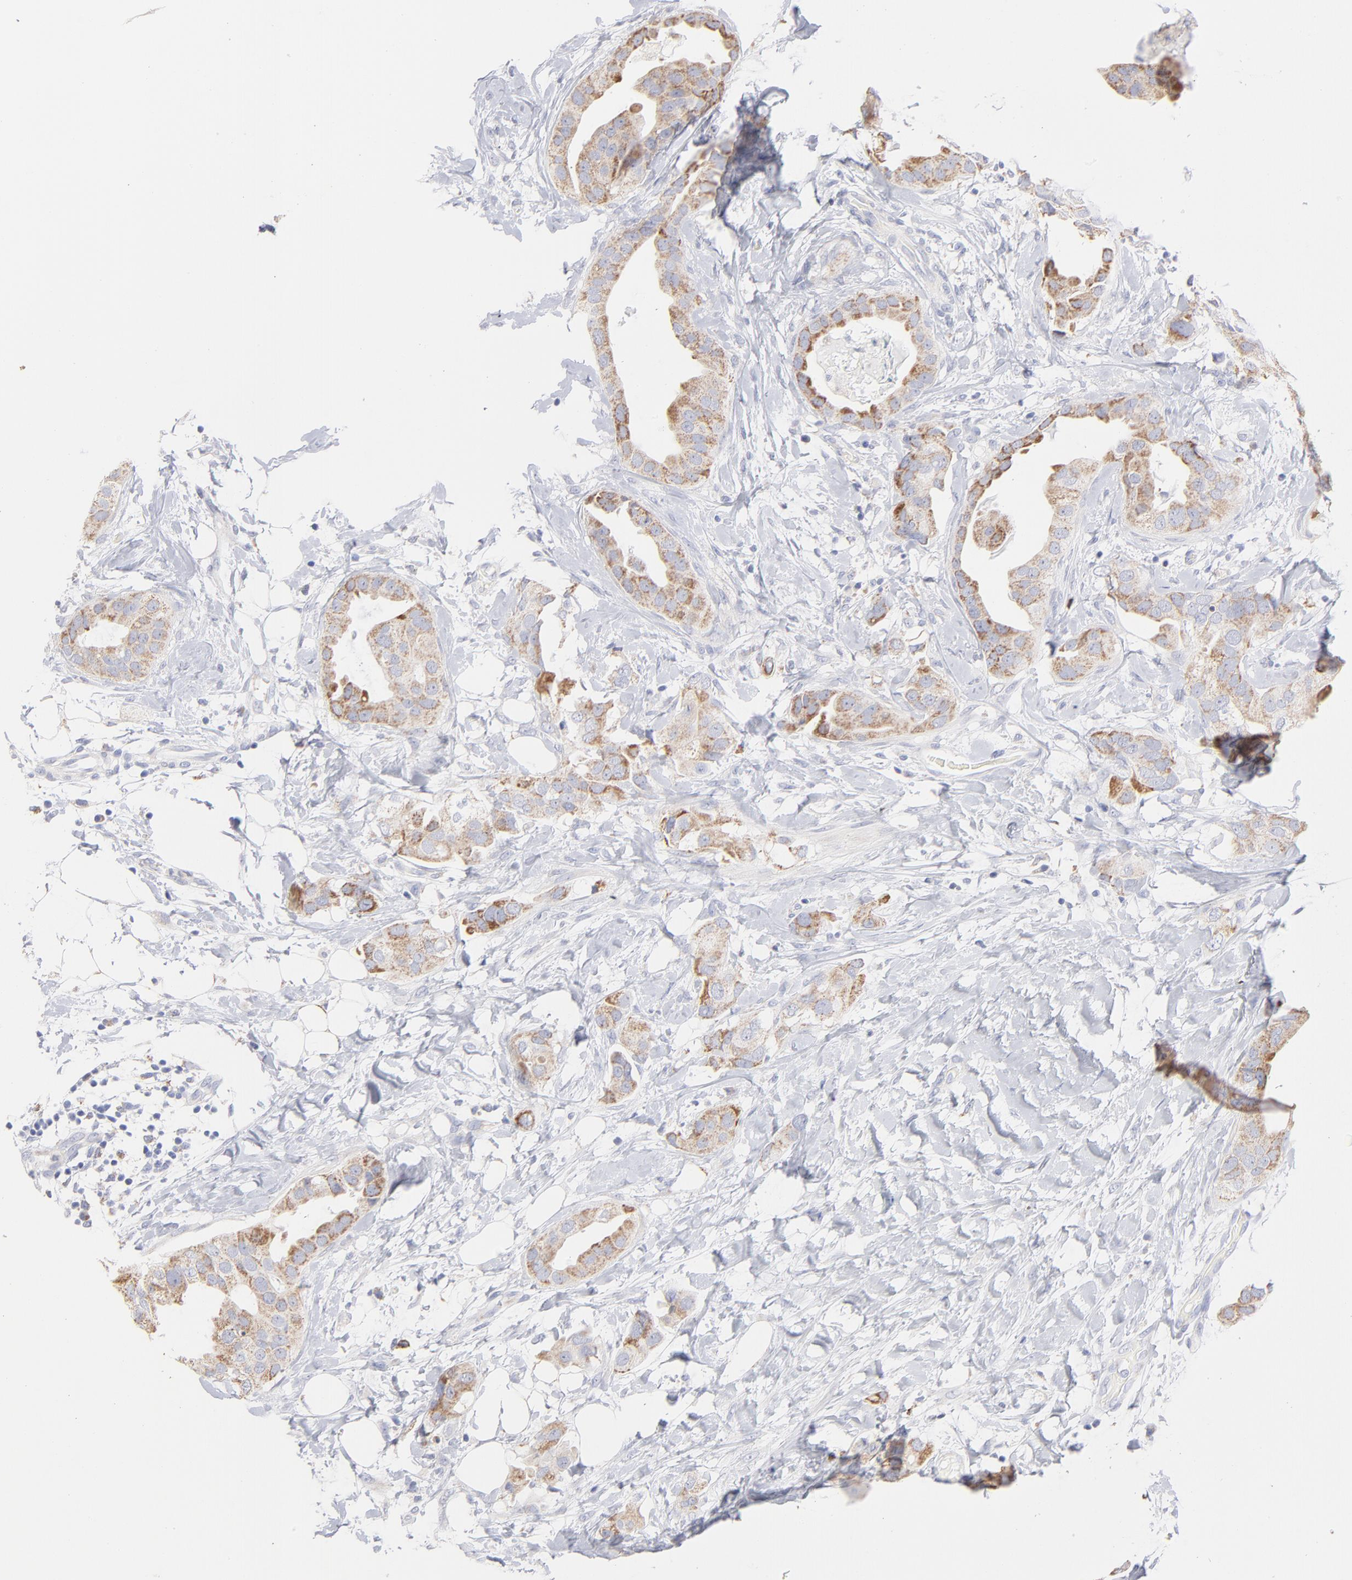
{"staining": {"intensity": "moderate", "quantity": ">75%", "location": "cytoplasmic/membranous"}, "tissue": "breast cancer", "cell_type": "Tumor cells", "image_type": "cancer", "snomed": [{"axis": "morphology", "description": "Duct carcinoma"}, {"axis": "topography", "description": "Breast"}], "caption": "Immunohistochemical staining of breast invasive ductal carcinoma displays medium levels of moderate cytoplasmic/membranous expression in about >75% of tumor cells.", "gene": "TST", "patient": {"sex": "female", "age": 40}}